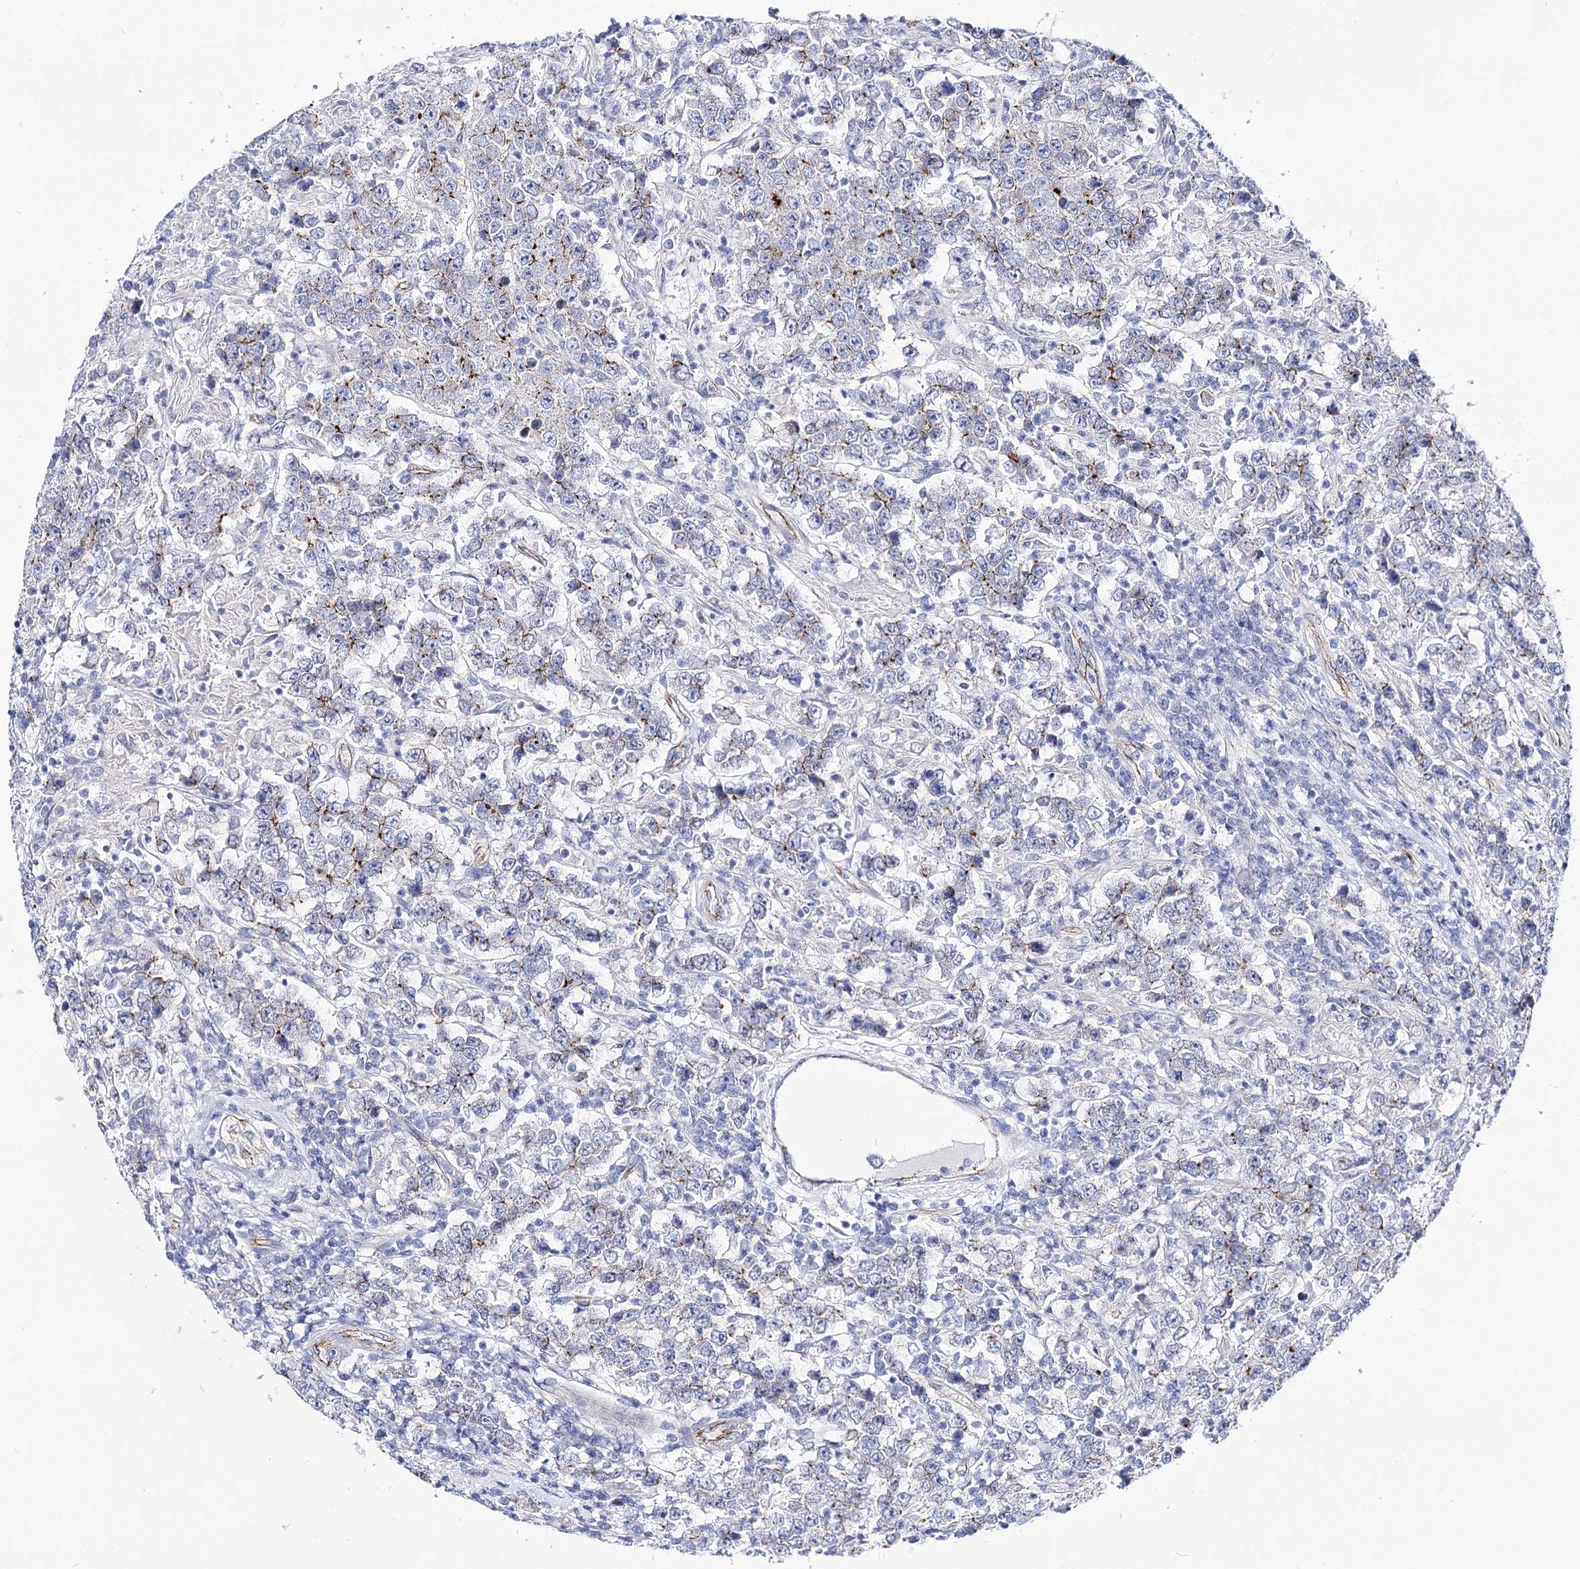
{"staining": {"intensity": "moderate", "quantity": "<25%", "location": "cytoplasmic/membranous"}, "tissue": "testis cancer", "cell_type": "Tumor cells", "image_type": "cancer", "snomed": [{"axis": "morphology", "description": "Normal tissue, NOS"}, {"axis": "morphology", "description": "Urothelial carcinoma, High grade"}, {"axis": "morphology", "description": "Seminoma, NOS"}, {"axis": "morphology", "description": "Carcinoma, Embryonal, NOS"}, {"axis": "topography", "description": "Urinary bladder"}, {"axis": "topography", "description": "Testis"}], "caption": "Immunohistochemical staining of testis cancer reveals moderate cytoplasmic/membranous protein expression in approximately <25% of tumor cells.", "gene": "NRAP", "patient": {"sex": "male", "age": 41}}